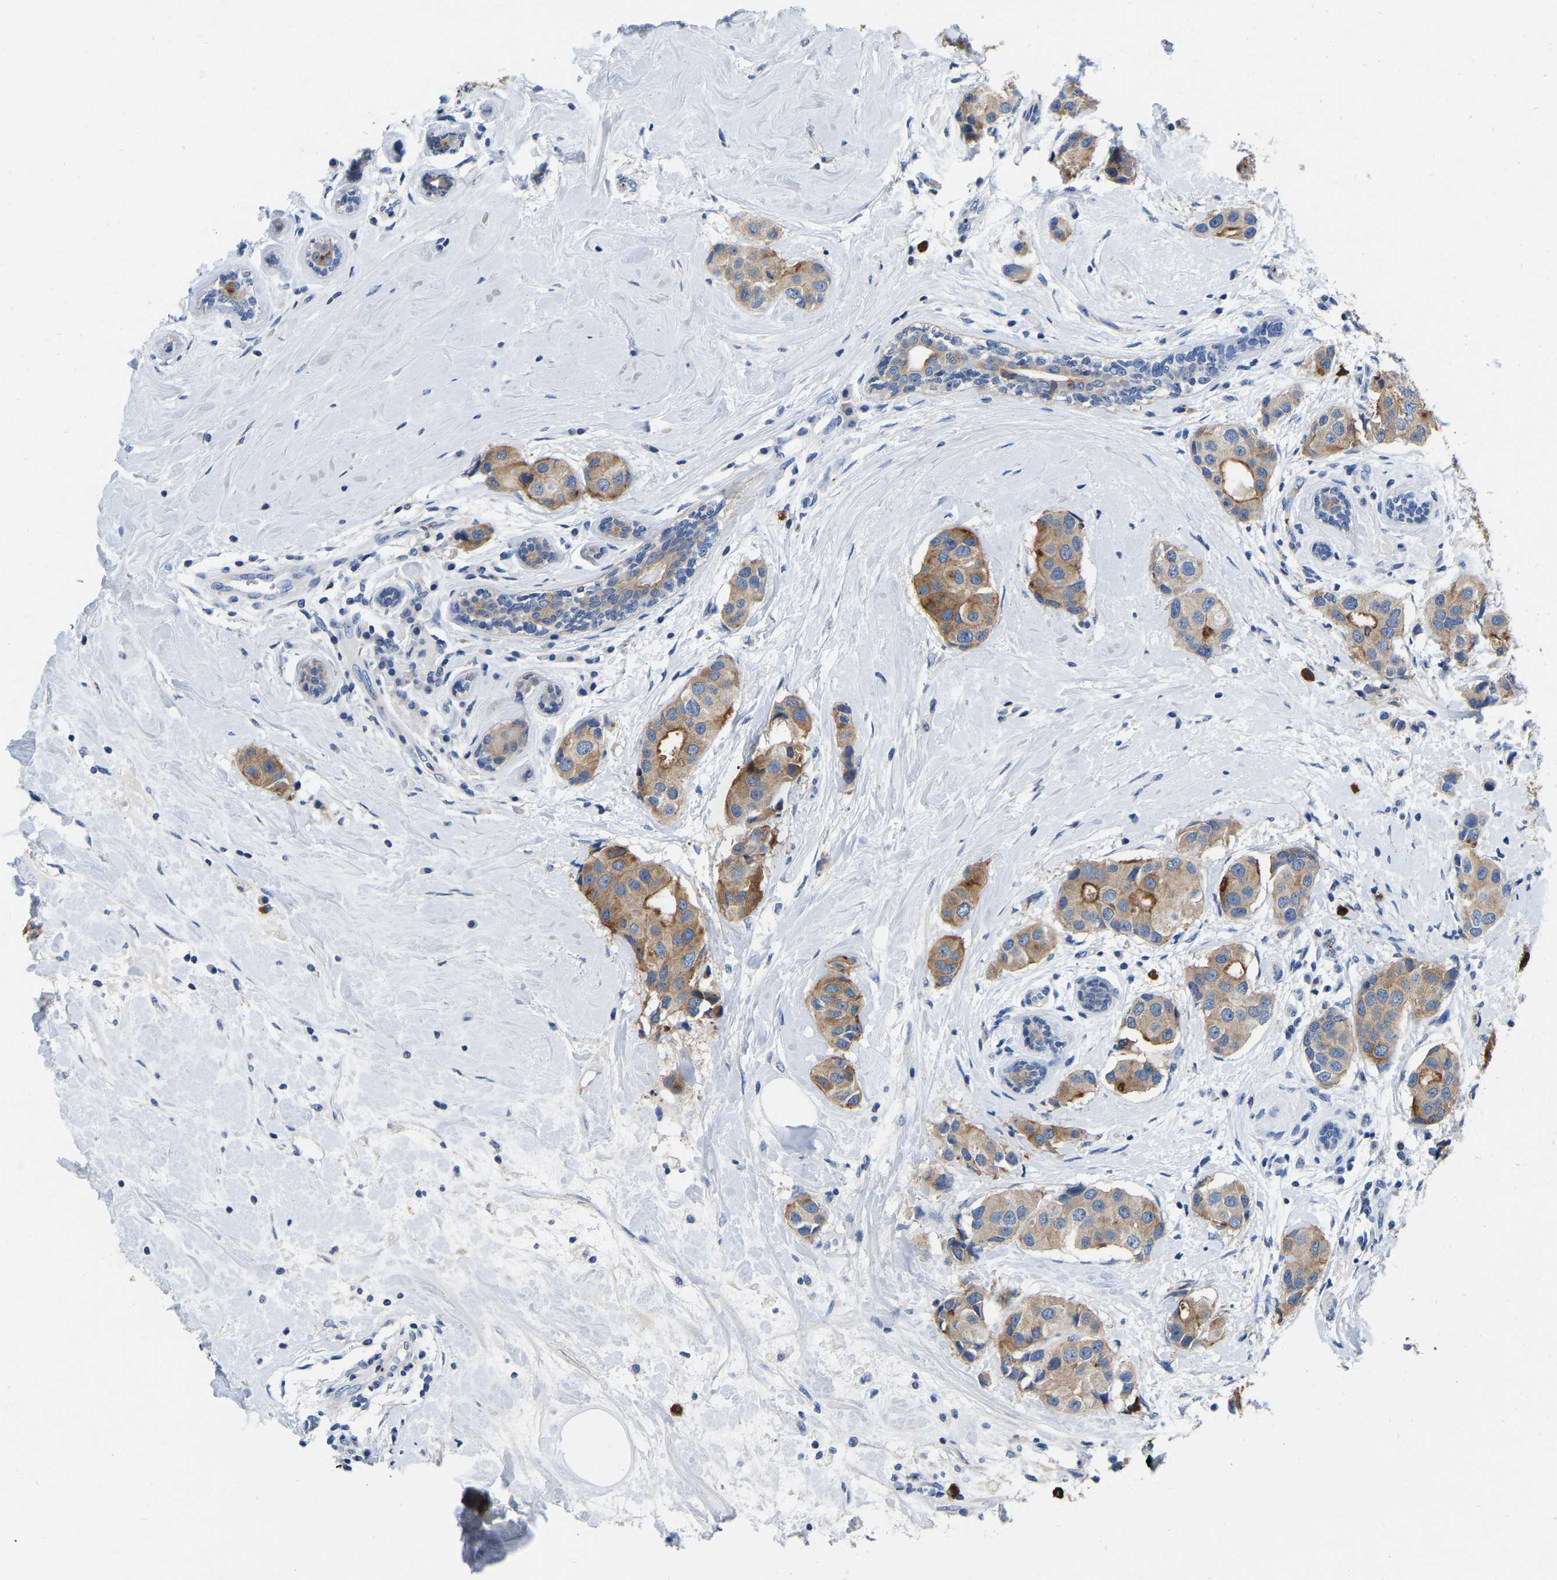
{"staining": {"intensity": "moderate", "quantity": ">75%", "location": "cytoplasmic/membranous"}, "tissue": "breast cancer", "cell_type": "Tumor cells", "image_type": "cancer", "snomed": [{"axis": "morphology", "description": "Normal tissue, NOS"}, {"axis": "morphology", "description": "Duct carcinoma"}, {"axis": "topography", "description": "Breast"}], "caption": "This photomicrograph demonstrates immunohistochemistry (IHC) staining of intraductal carcinoma (breast), with medium moderate cytoplasmic/membranous positivity in approximately >75% of tumor cells.", "gene": "RAB27B", "patient": {"sex": "female", "age": 39}}